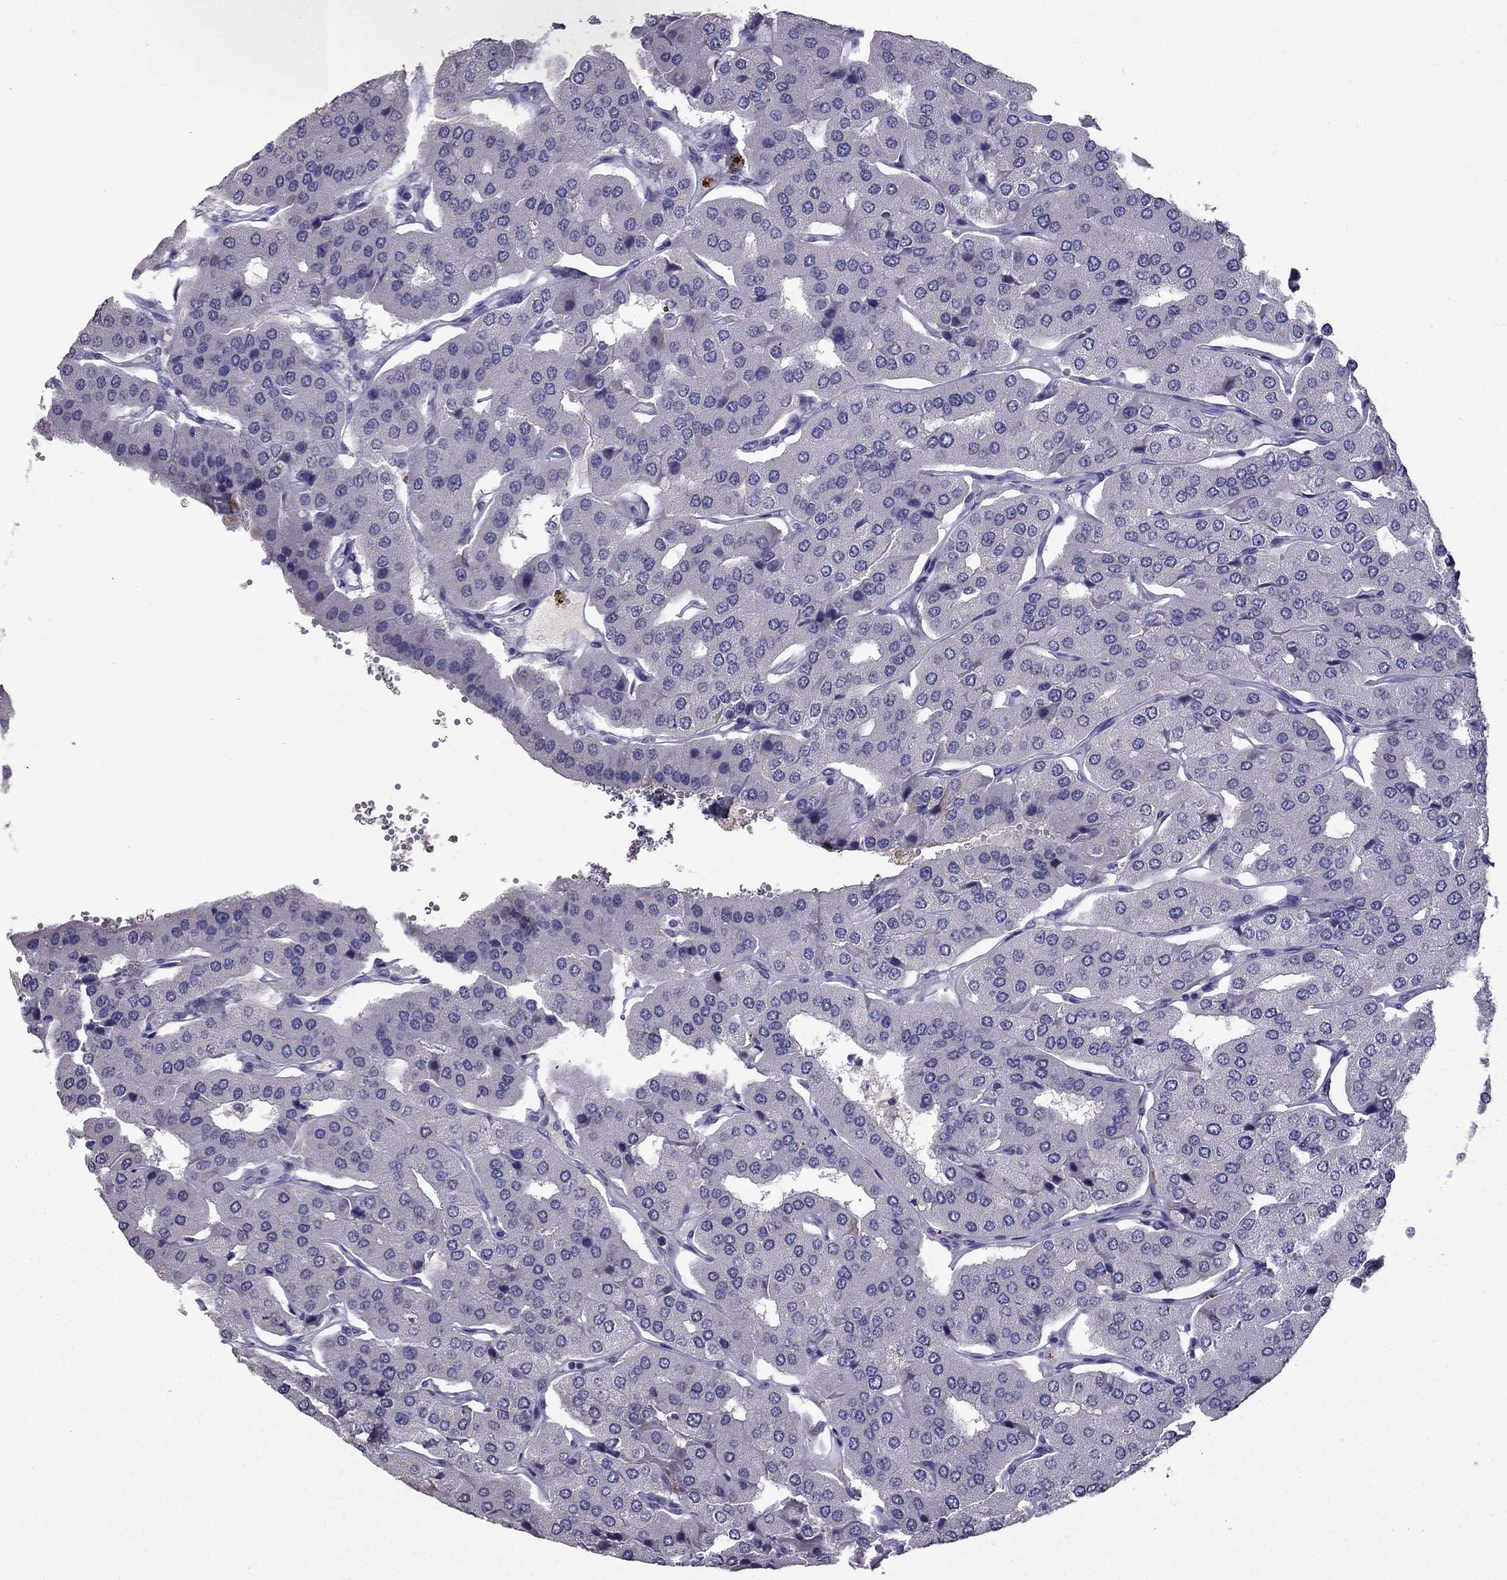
{"staining": {"intensity": "negative", "quantity": "none", "location": "none"}, "tissue": "parathyroid gland", "cell_type": "Glandular cells", "image_type": "normal", "snomed": [{"axis": "morphology", "description": "Normal tissue, NOS"}, {"axis": "morphology", "description": "Adenoma, NOS"}, {"axis": "topography", "description": "Parathyroid gland"}], "caption": "The photomicrograph shows no significant staining in glandular cells of parathyroid gland.", "gene": "ARHGAP11A", "patient": {"sex": "female", "age": 86}}